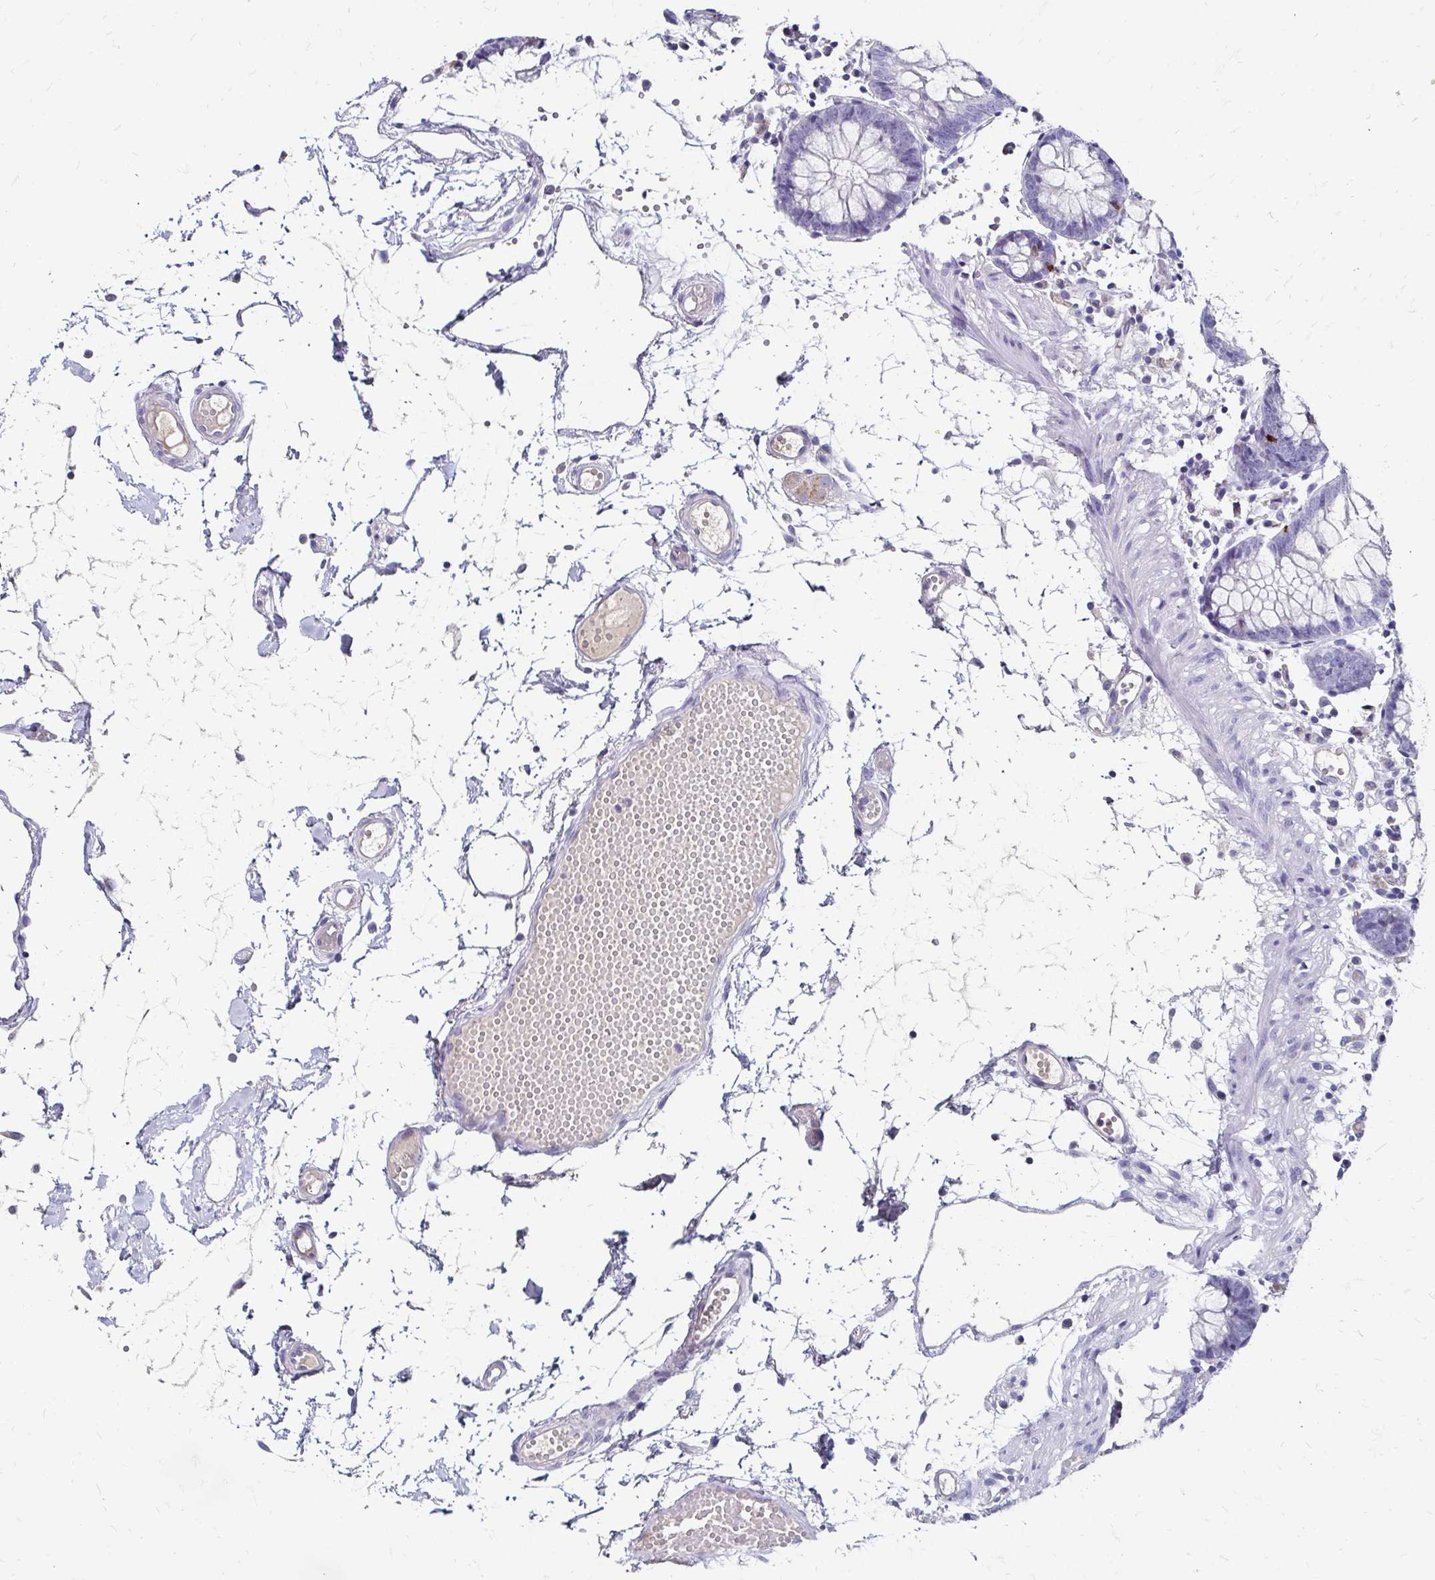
{"staining": {"intensity": "negative", "quantity": "none", "location": "none"}, "tissue": "colon", "cell_type": "Endothelial cells", "image_type": "normal", "snomed": [{"axis": "morphology", "description": "Normal tissue, NOS"}, {"axis": "morphology", "description": "Adenocarcinoma, NOS"}, {"axis": "topography", "description": "Colon"}], "caption": "The photomicrograph shows no staining of endothelial cells in unremarkable colon. (Stains: DAB (3,3'-diaminobenzidine) immunohistochemistry with hematoxylin counter stain, Microscopy: brightfield microscopy at high magnification).", "gene": "SCG3", "patient": {"sex": "male", "age": 83}}